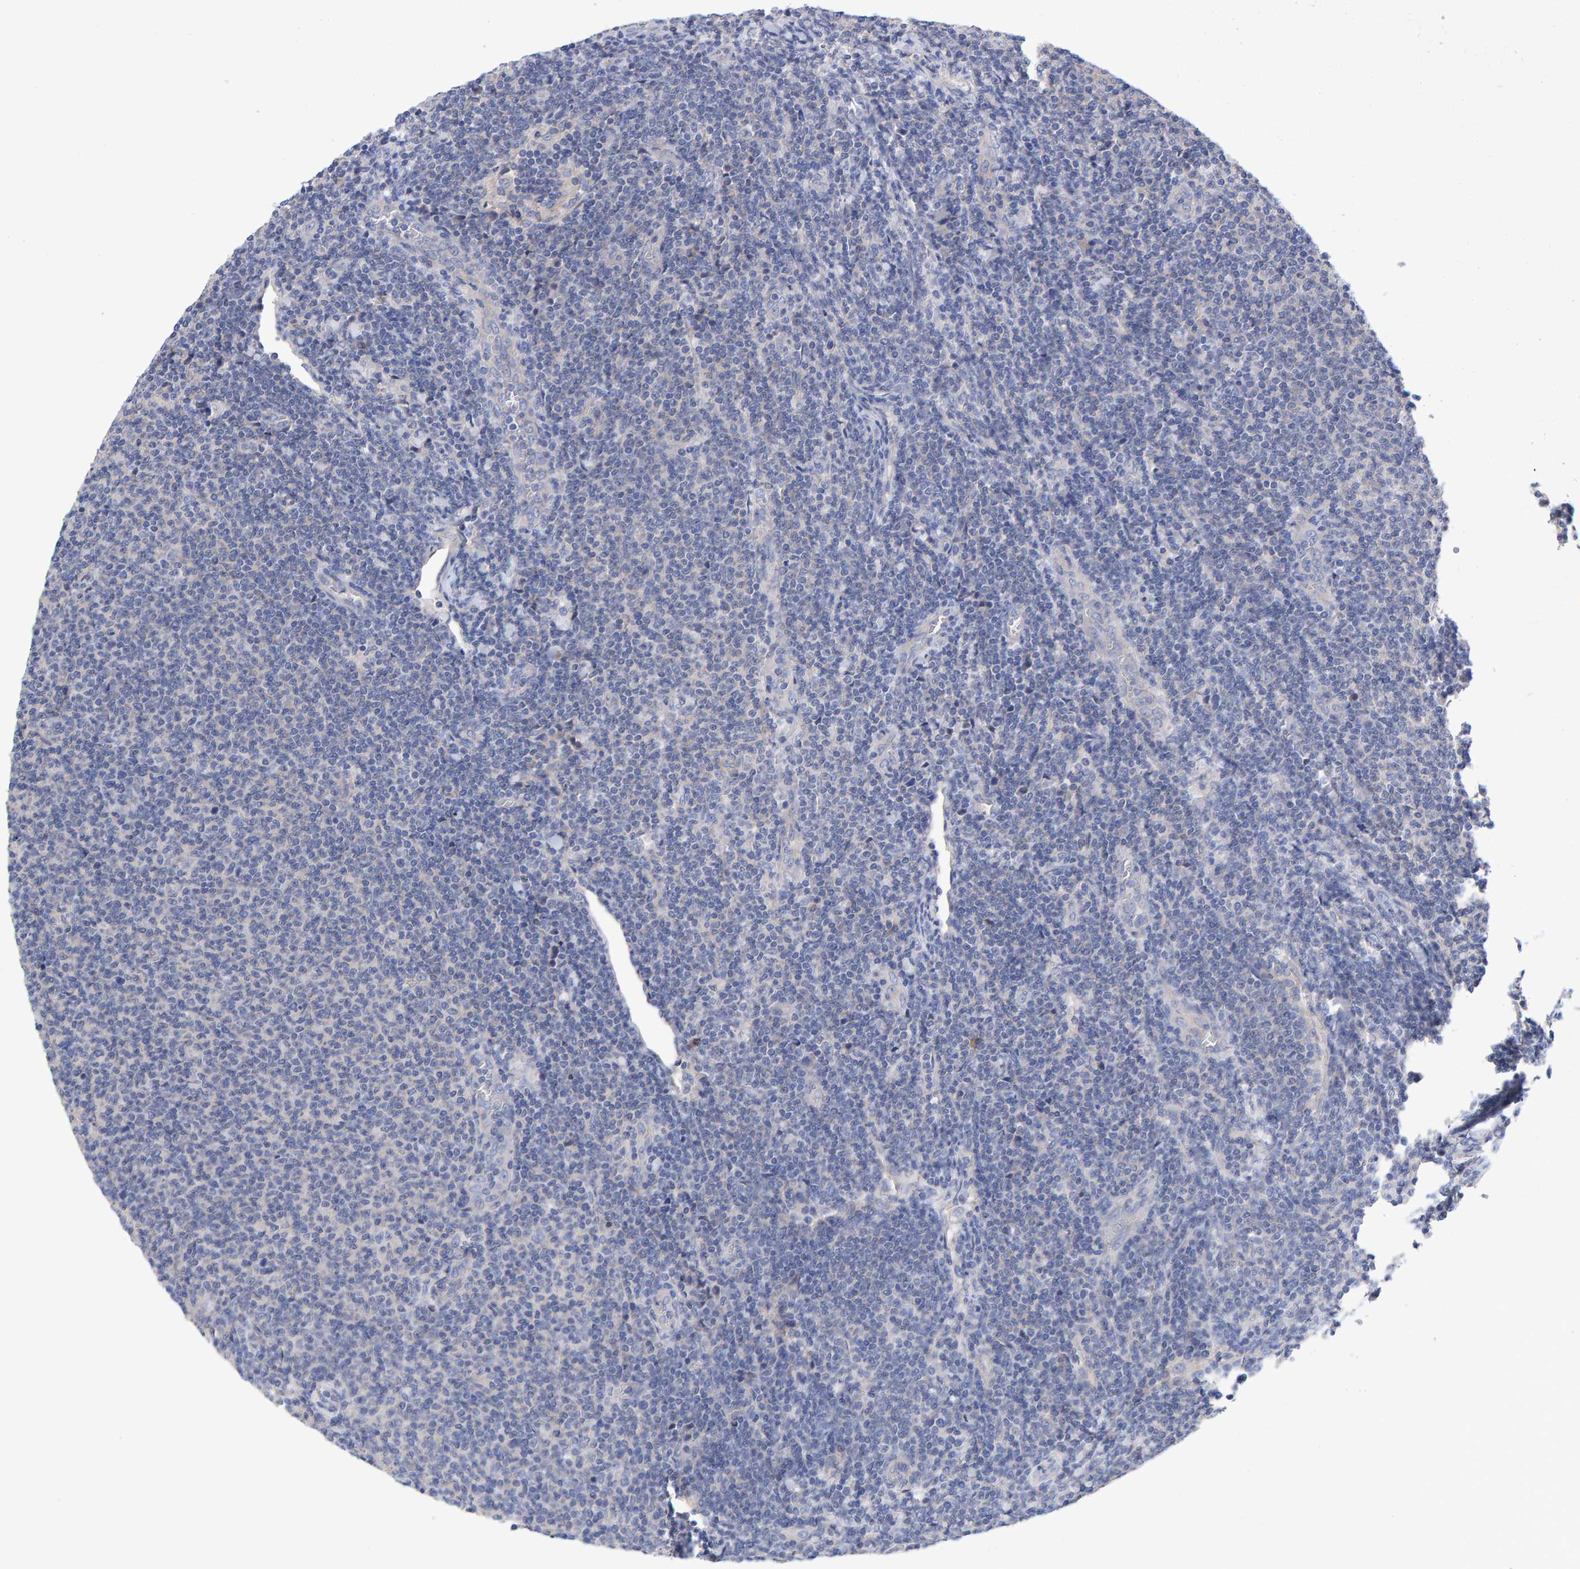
{"staining": {"intensity": "negative", "quantity": "none", "location": "none"}, "tissue": "lymphoma", "cell_type": "Tumor cells", "image_type": "cancer", "snomed": [{"axis": "morphology", "description": "Malignant lymphoma, non-Hodgkin's type, Low grade"}, {"axis": "topography", "description": "Lymph node"}], "caption": "Tumor cells show no significant expression in low-grade malignant lymphoma, non-Hodgkin's type. (DAB (3,3'-diaminobenzidine) IHC, high magnification).", "gene": "EFR3A", "patient": {"sex": "male", "age": 66}}